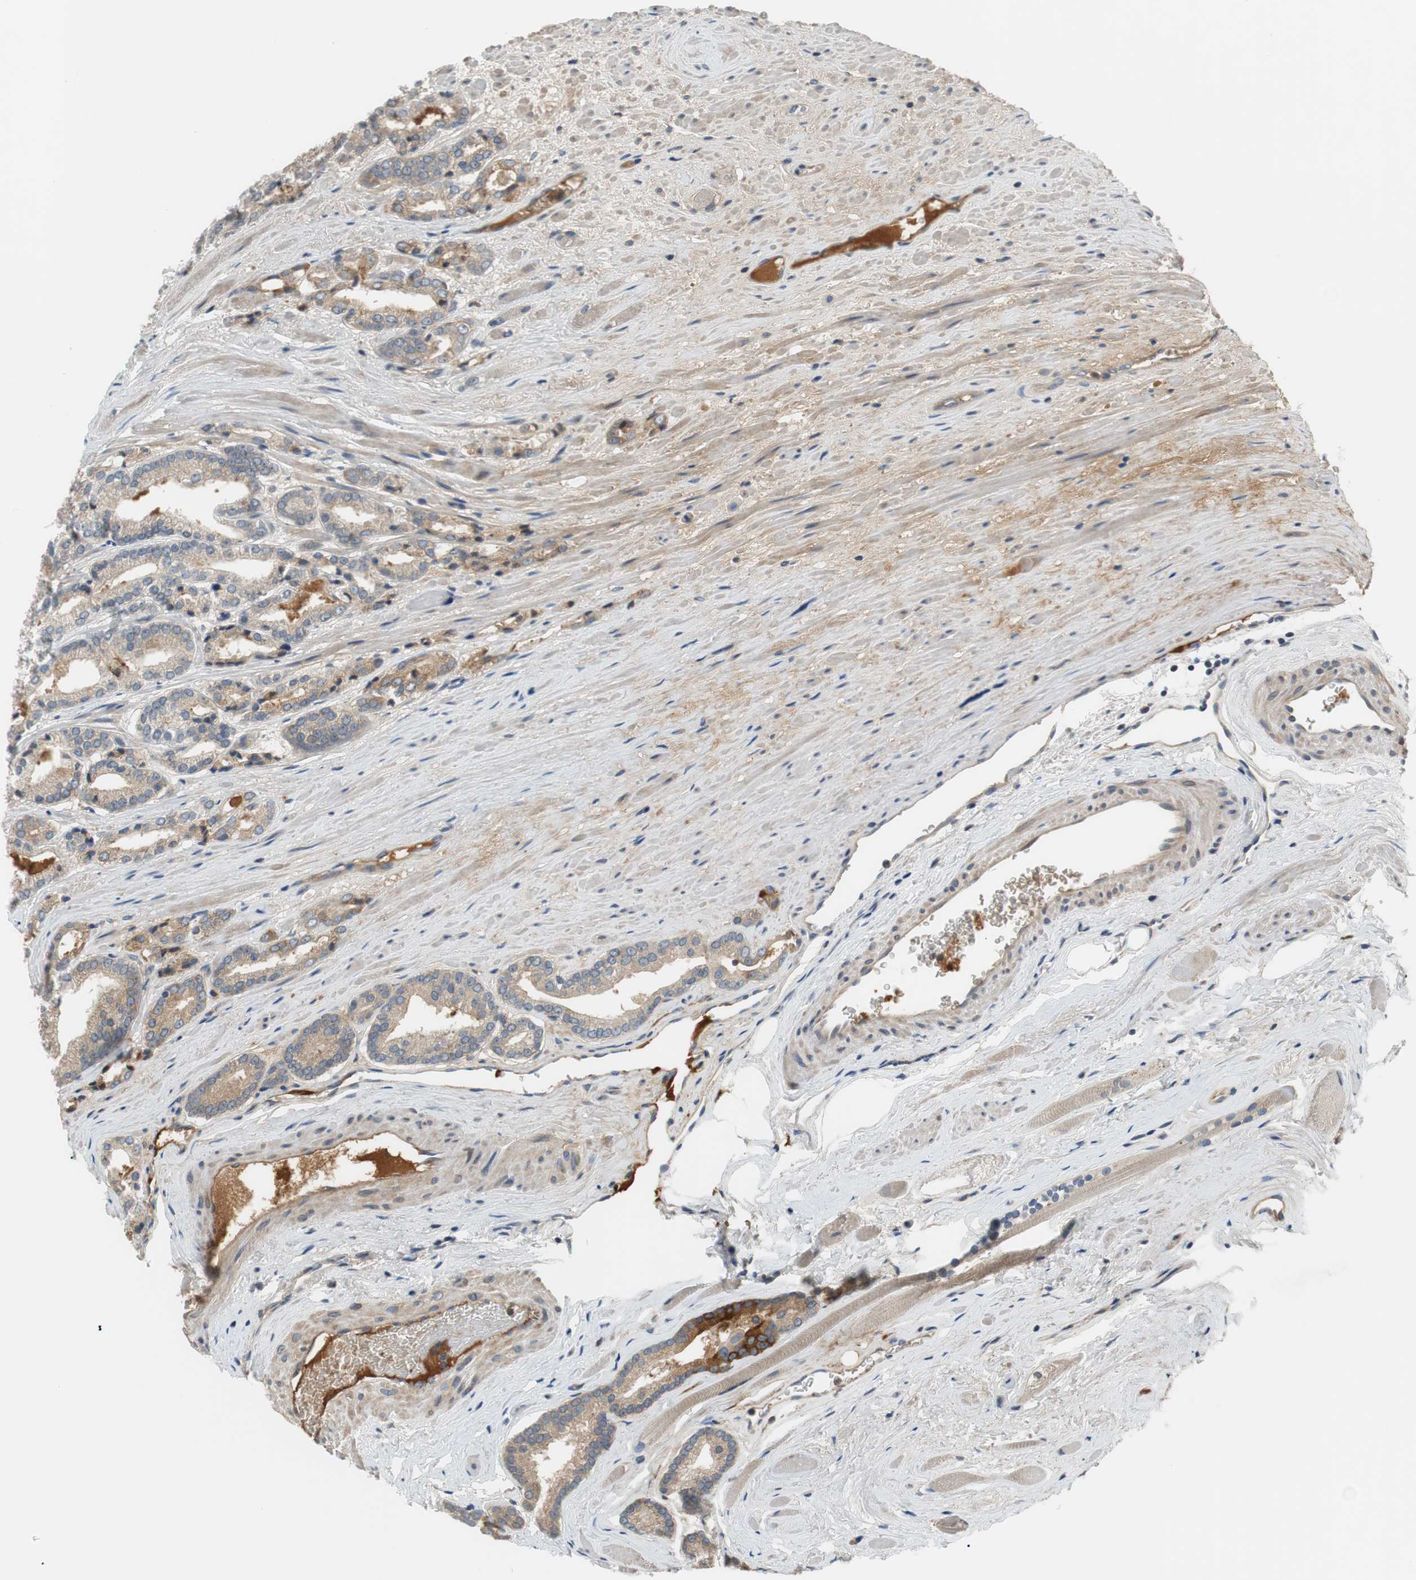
{"staining": {"intensity": "weak", "quantity": ">75%", "location": "cytoplasmic/membranous"}, "tissue": "prostate cancer", "cell_type": "Tumor cells", "image_type": "cancer", "snomed": [{"axis": "morphology", "description": "Adenocarcinoma, Low grade"}, {"axis": "topography", "description": "Prostate"}], "caption": "This is a micrograph of IHC staining of prostate low-grade adenocarcinoma, which shows weak staining in the cytoplasmic/membranous of tumor cells.", "gene": "C4A", "patient": {"sex": "male", "age": 59}}